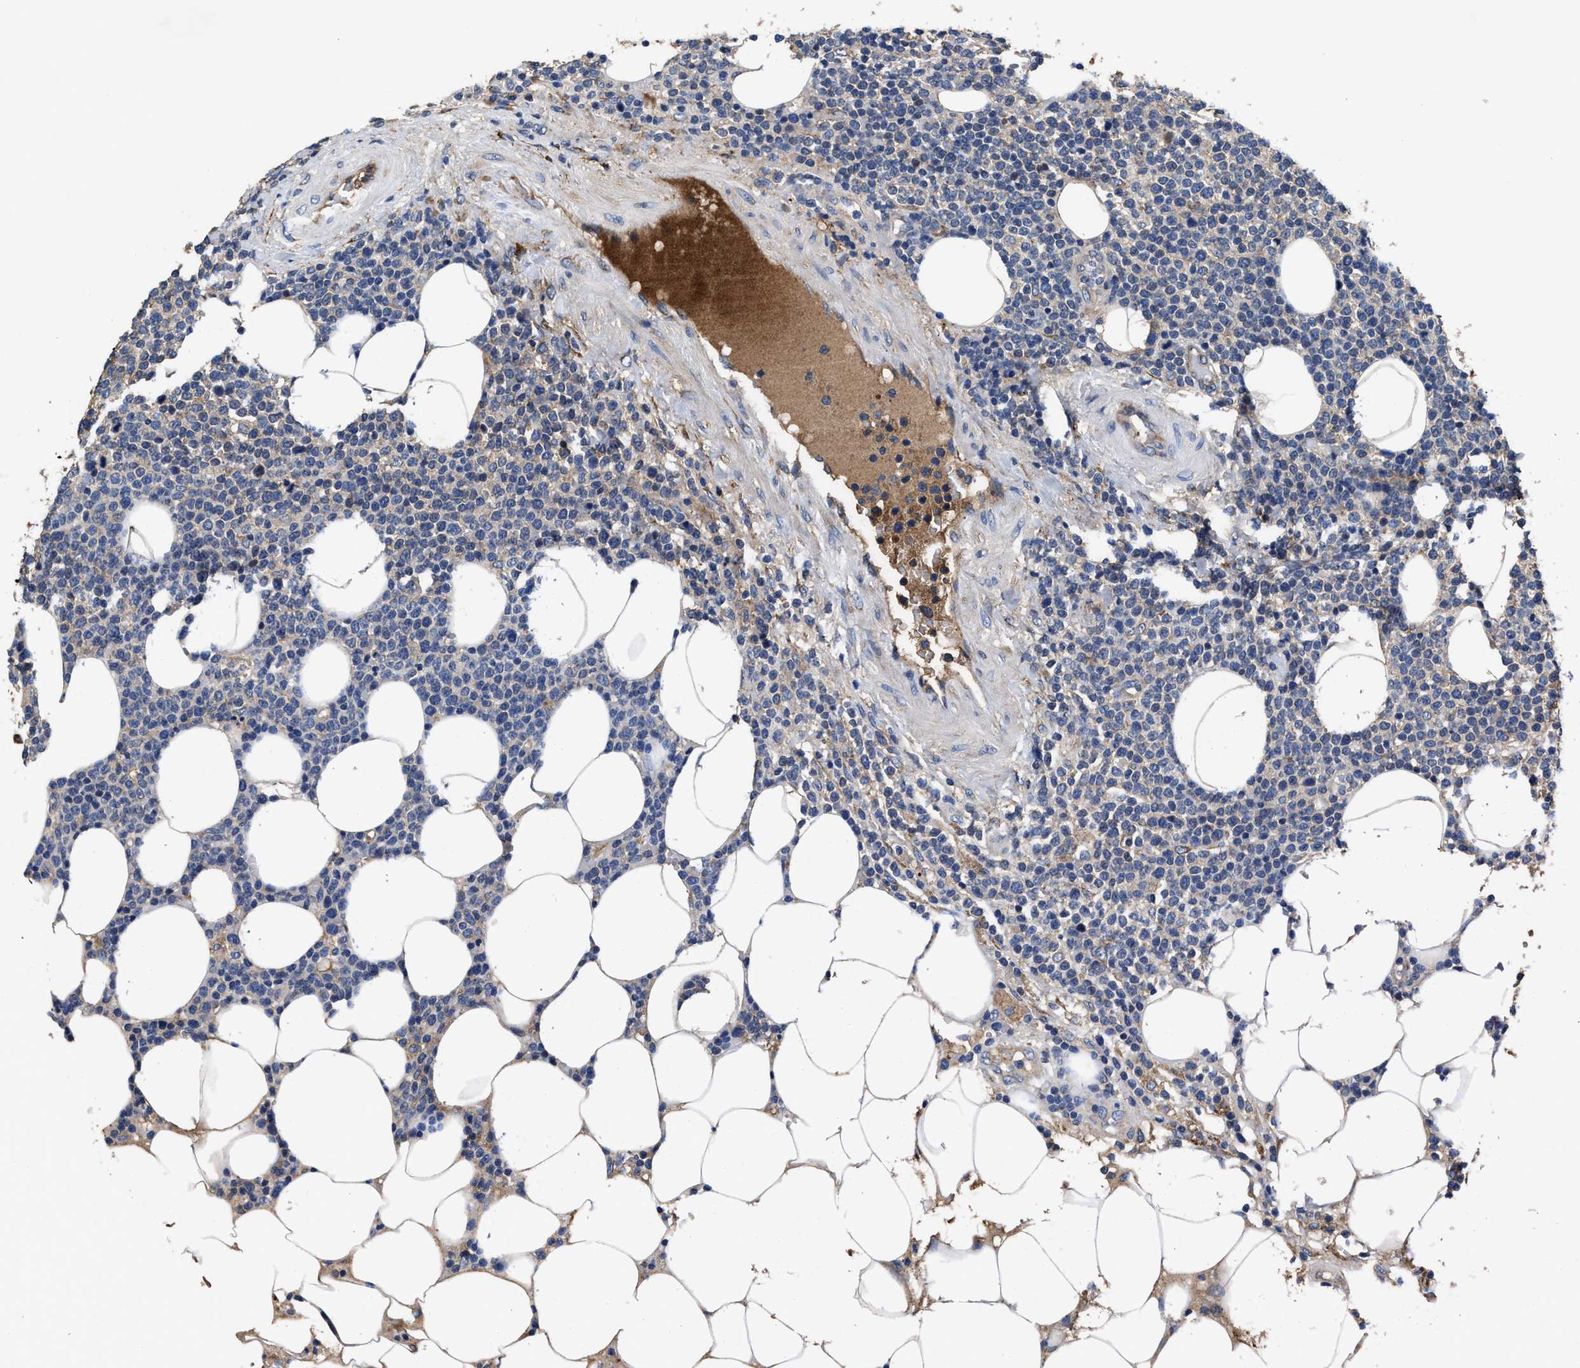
{"staining": {"intensity": "moderate", "quantity": "<25%", "location": "cytoplasmic/membranous"}, "tissue": "lymphoma", "cell_type": "Tumor cells", "image_type": "cancer", "snomed": [{"axis": "morphology", "description": "Malignant lymphoma, non-Hodgkin's type, High grade"}, {"axis": "topography", "description": "Lymph node"}], "caption": "DAB (3,3'-diaminobenzidine) immunohistochemical staining of human lymphoma demonstrates moderate cytoplasmic/membranous protein expression in approximately <25% of tumor cells.", "gene": "IDNK", "patient": {"sex": "male", "age": 61}}